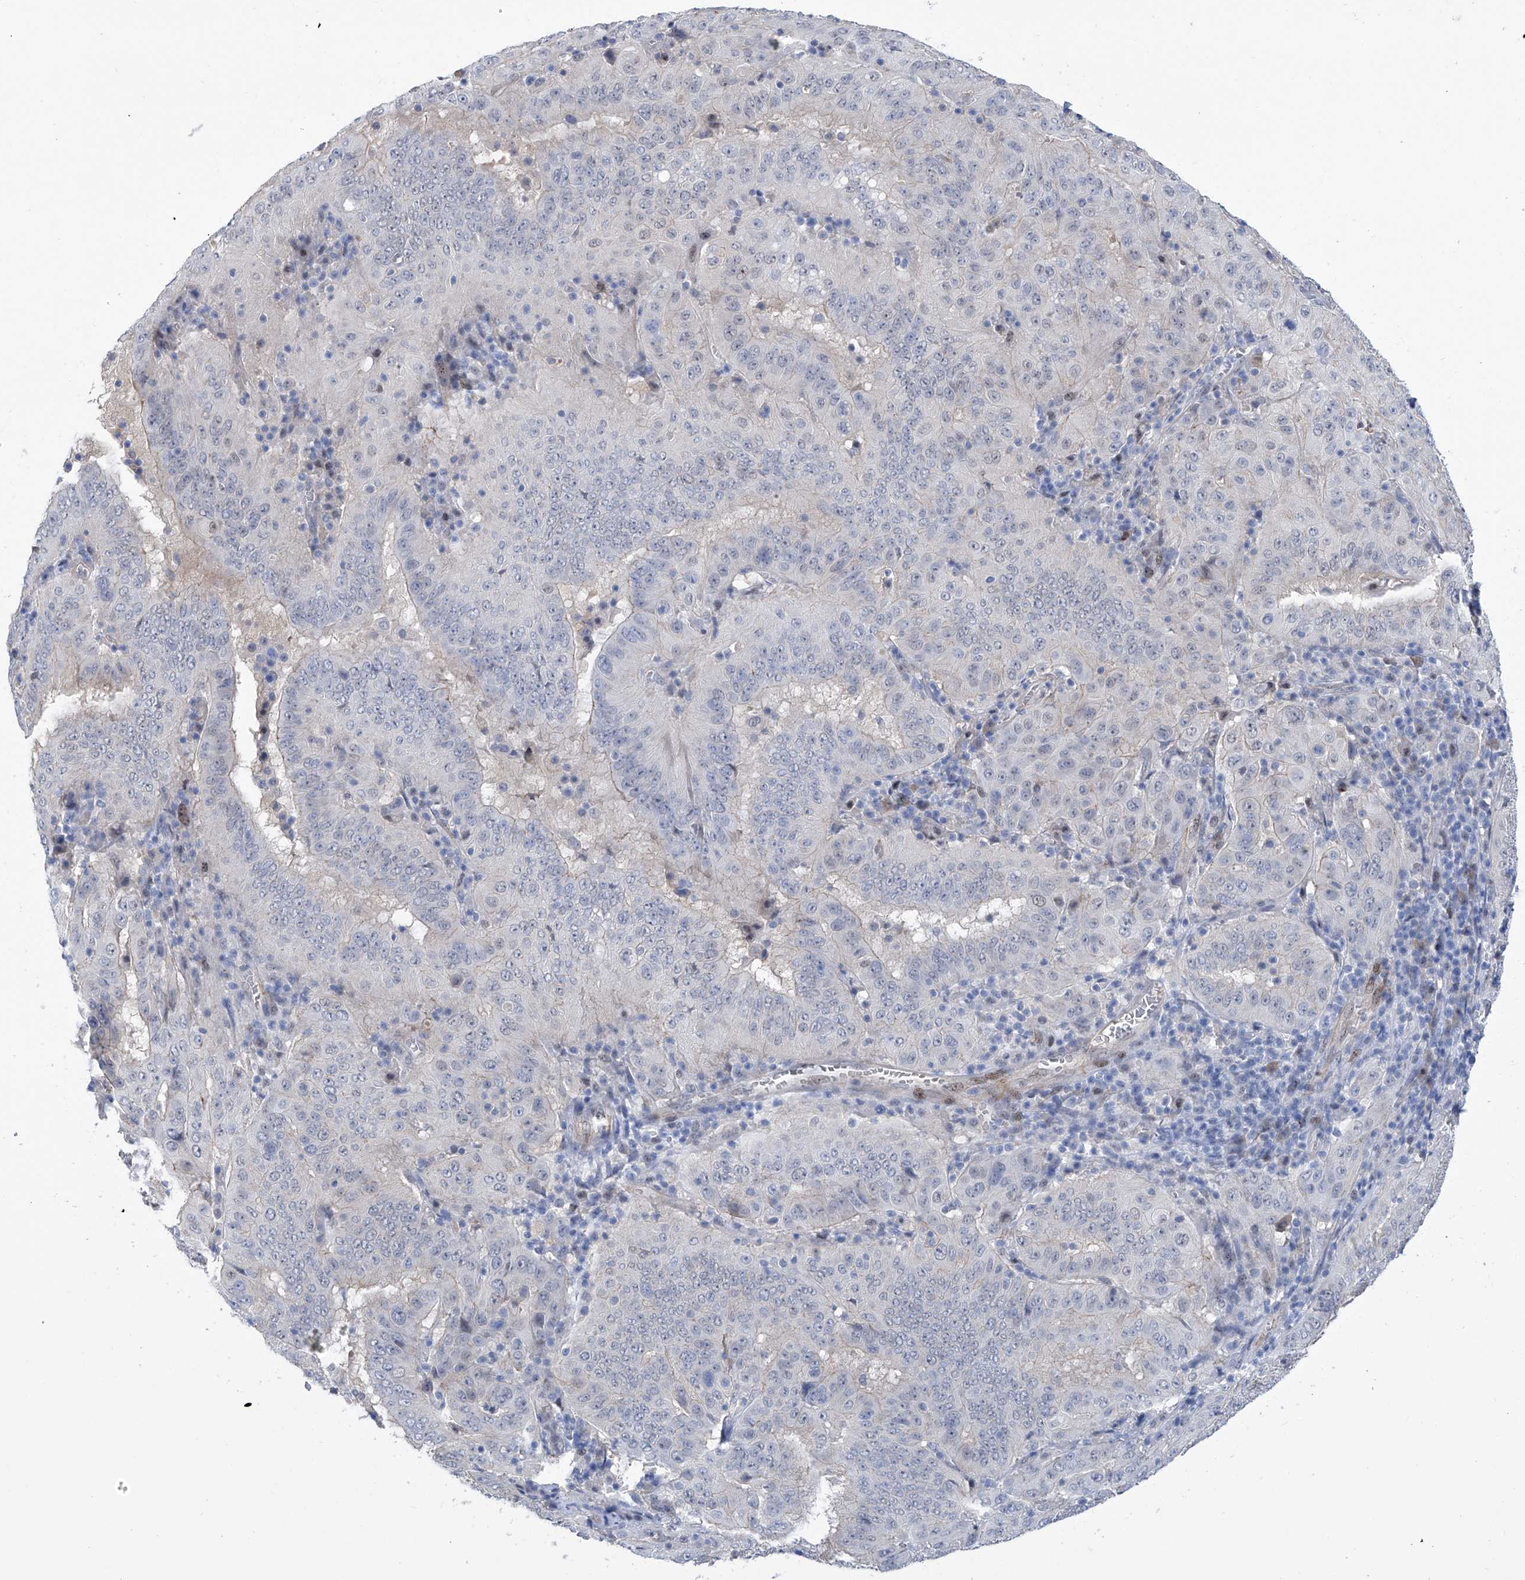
{"staining": {"intensity": "negative", "quantity": "none", "location": "none"}, "tissue": "pancreatic cancer", "cell_type": "Tumor cells", "image_type": "cancer", "snomed": [{"axis": "morphology", "description": "Adenocarcinoma, NOS"}, {"axis": "topography", "description": "Pancreas"}], "caption": "An immunohistochemistry photomicrograph of pancreatic adenocarcinoma is shown. There is no staining in tumor cells of pancreatic adenocarcinoma.", "gene": "PGM3", "patient": {"sex": "male", "age": 63}}